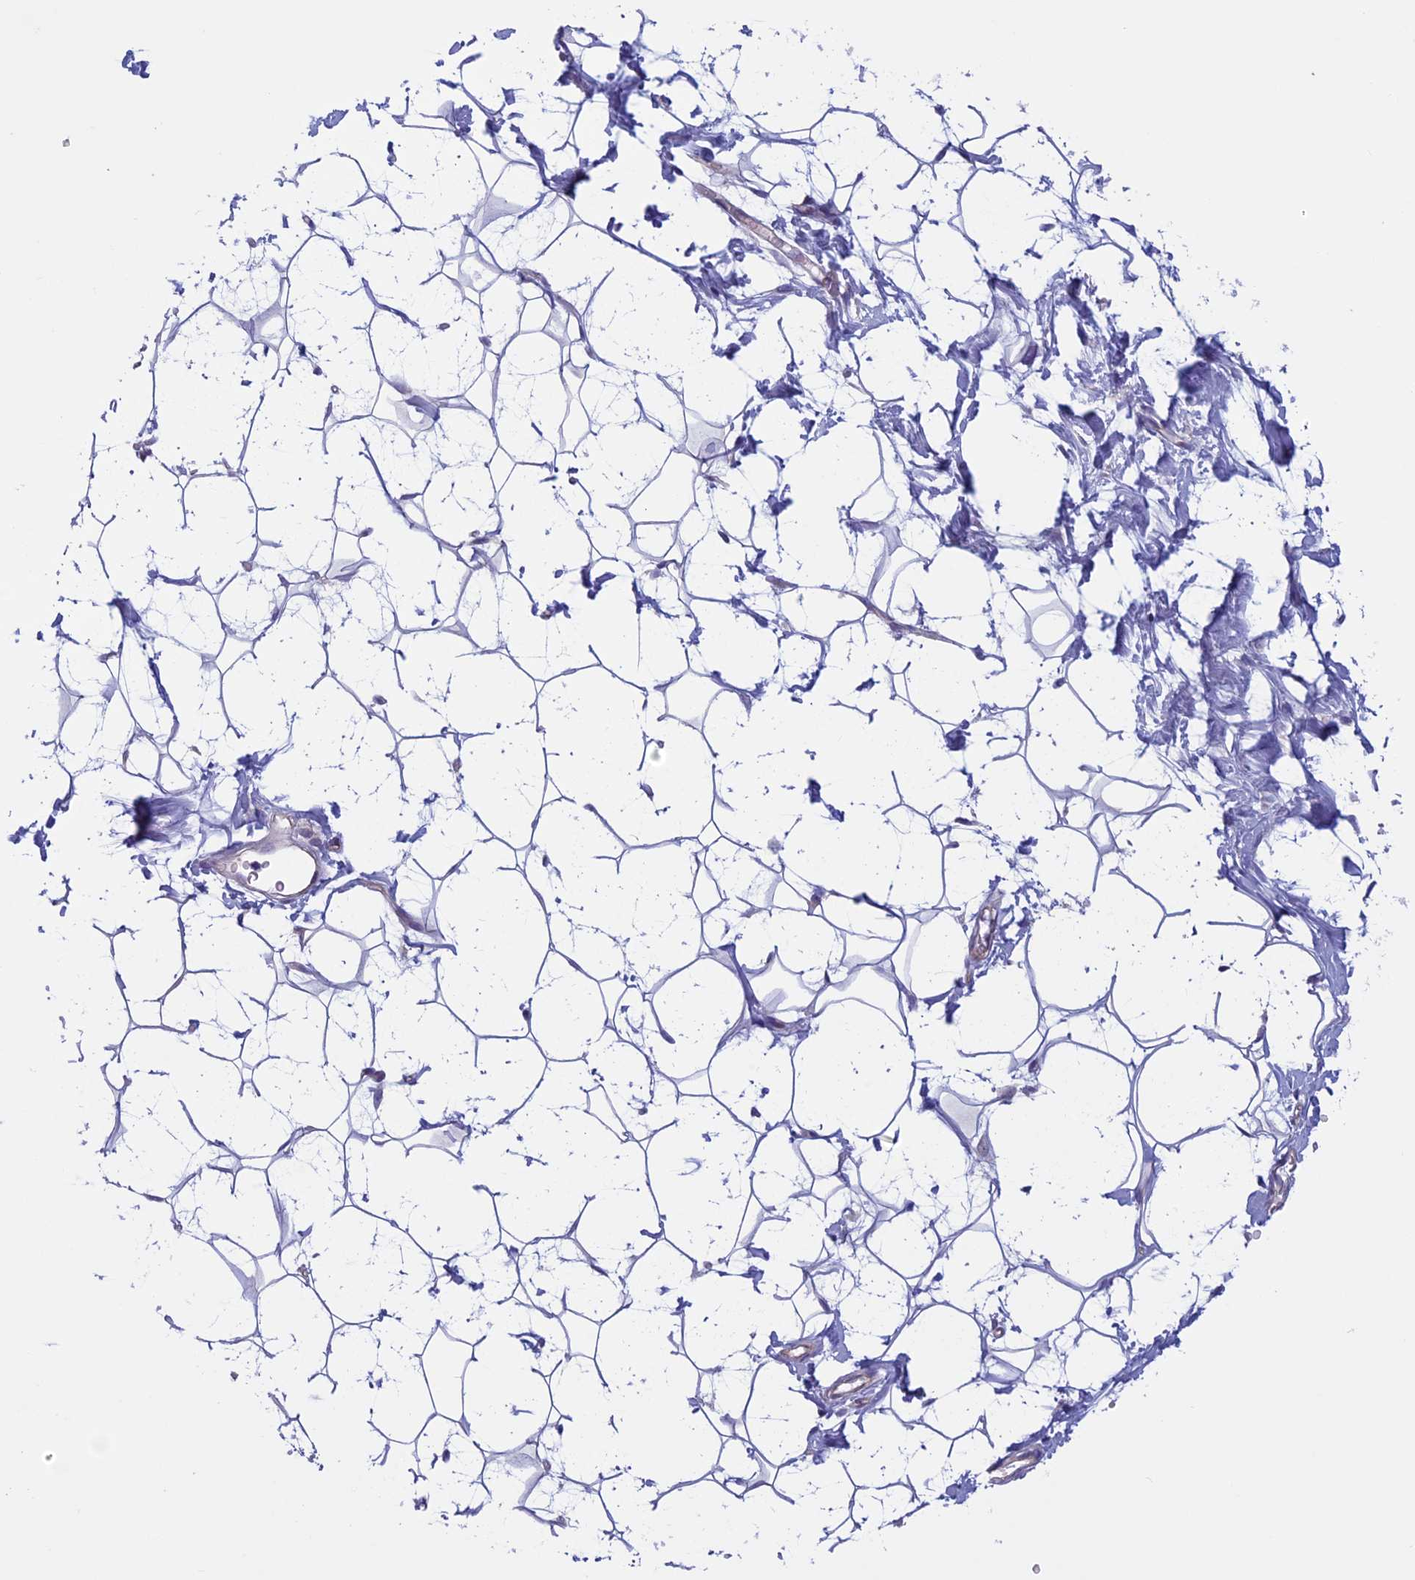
{"staining": {"intensity": "negative", "quantity": "none", "location": "none"}, "tissue": "adipose tissue", "cell_type": "Adipocytes", "image_type": "normal", "snomed": [{"axis": "morphology", "description": "Normal tissue, NOS"}, {"axis": "topography", "description": "Breast"}], "caption": "Protein analysis of unremarkable adipose tissue demonstrates no significant expression in adipocytes.", "gene": "CNOT6L", "patient": {"sex": "female", "age": 26}}